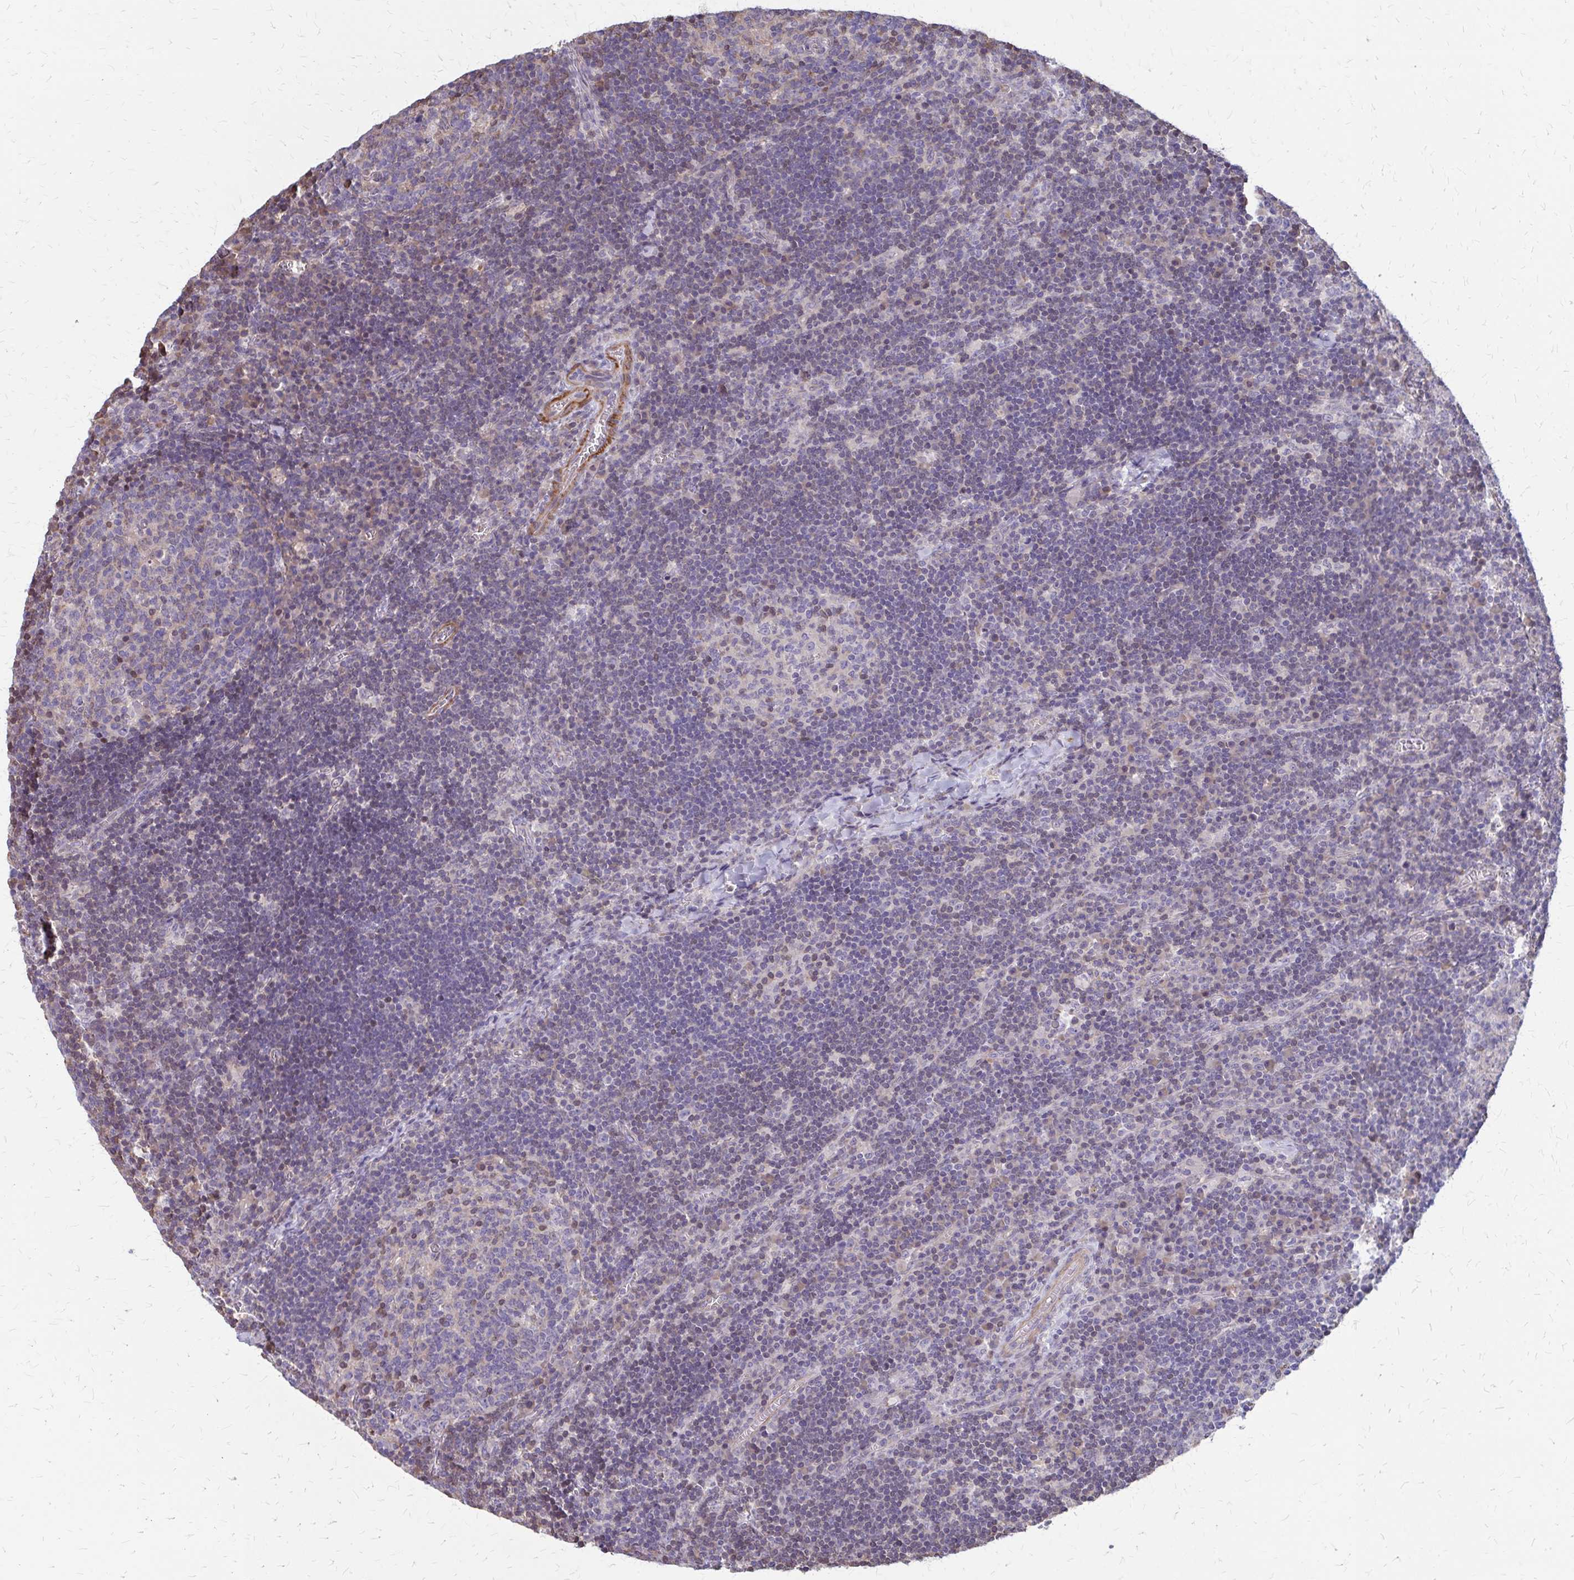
{"staining": {"intensity": "weak", "quantity": "<25%", "location": "cytoplasmic/membranous"}, "tissue": "lymph node", "cell_type": "Germinal center cells", "image_type": "normal", "snomed": [{"axis": "morphology", "description": "Normal tissue, NOS"}, {"axis": "topography", "description": "Lymph node"}], "caption": "Photomicrograph shows no protein positivity in germinal center cells of normal lymph node. The staining is performed using DAB (3,3'-diaminobenzidine) brown chromogen with nuclei counter-stained in using hematoxylin.", "gene": "IFI44L", "patient": {"sex": "male", "age": 67}}